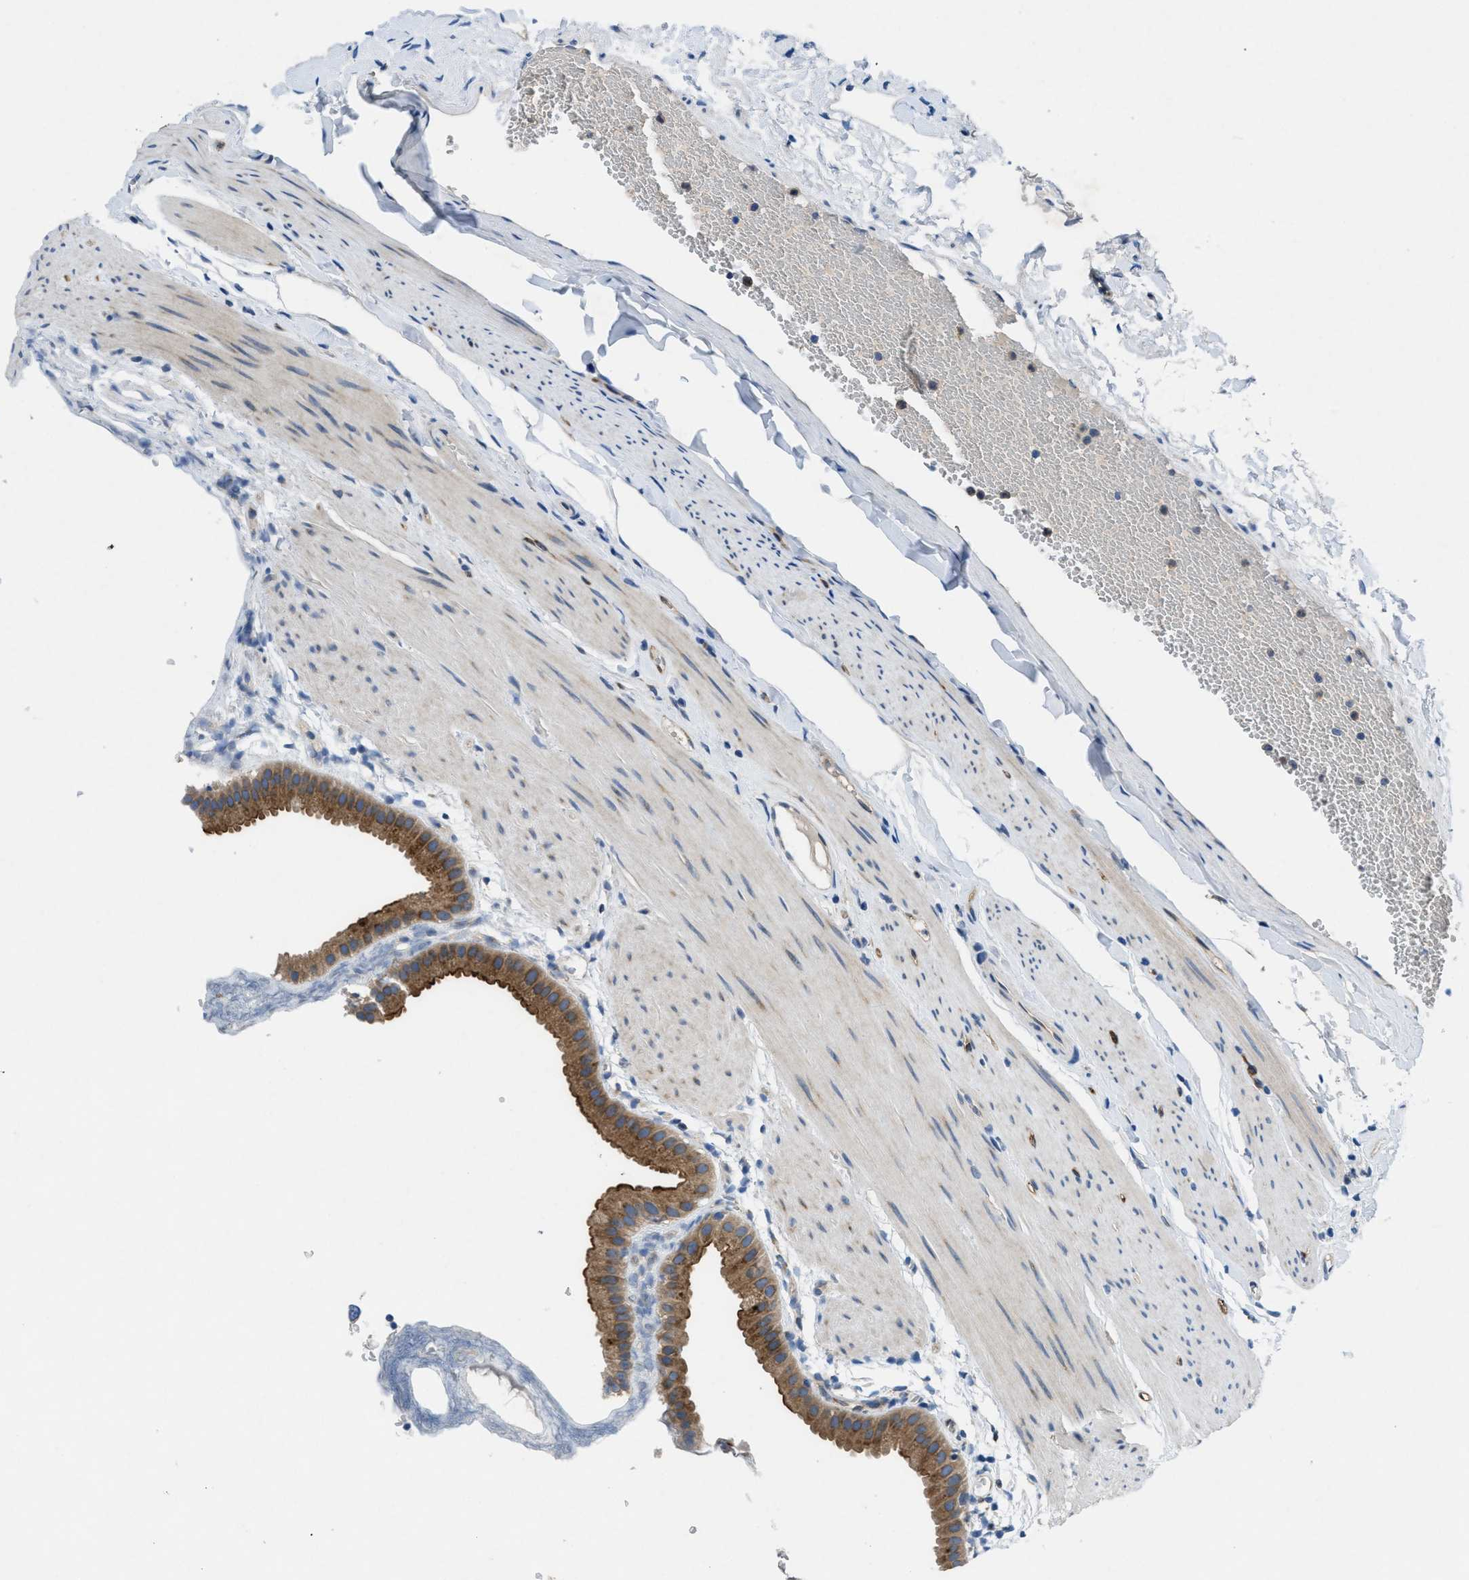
{"staining": {"intensity": "strong", "quantity": ">75%", "location": "cytoplasmic/membranous"}, "tissue": "gallbladder", "cell_type": "Glandular cells", "image_type": "normal", "snomed": [{"axis": "morphology", "description": "Normal tissue, NOS"}, {"axis": "topography", "description": "Gallbladder"}], "caption": "Immunohistochemical staining of normal gallbladder demonstrates strong cytoplasmic/membranous protein staining in about >75% of glandular cells.", "gene": "PGR", "patient": {"sex": "female", "age": 64}}